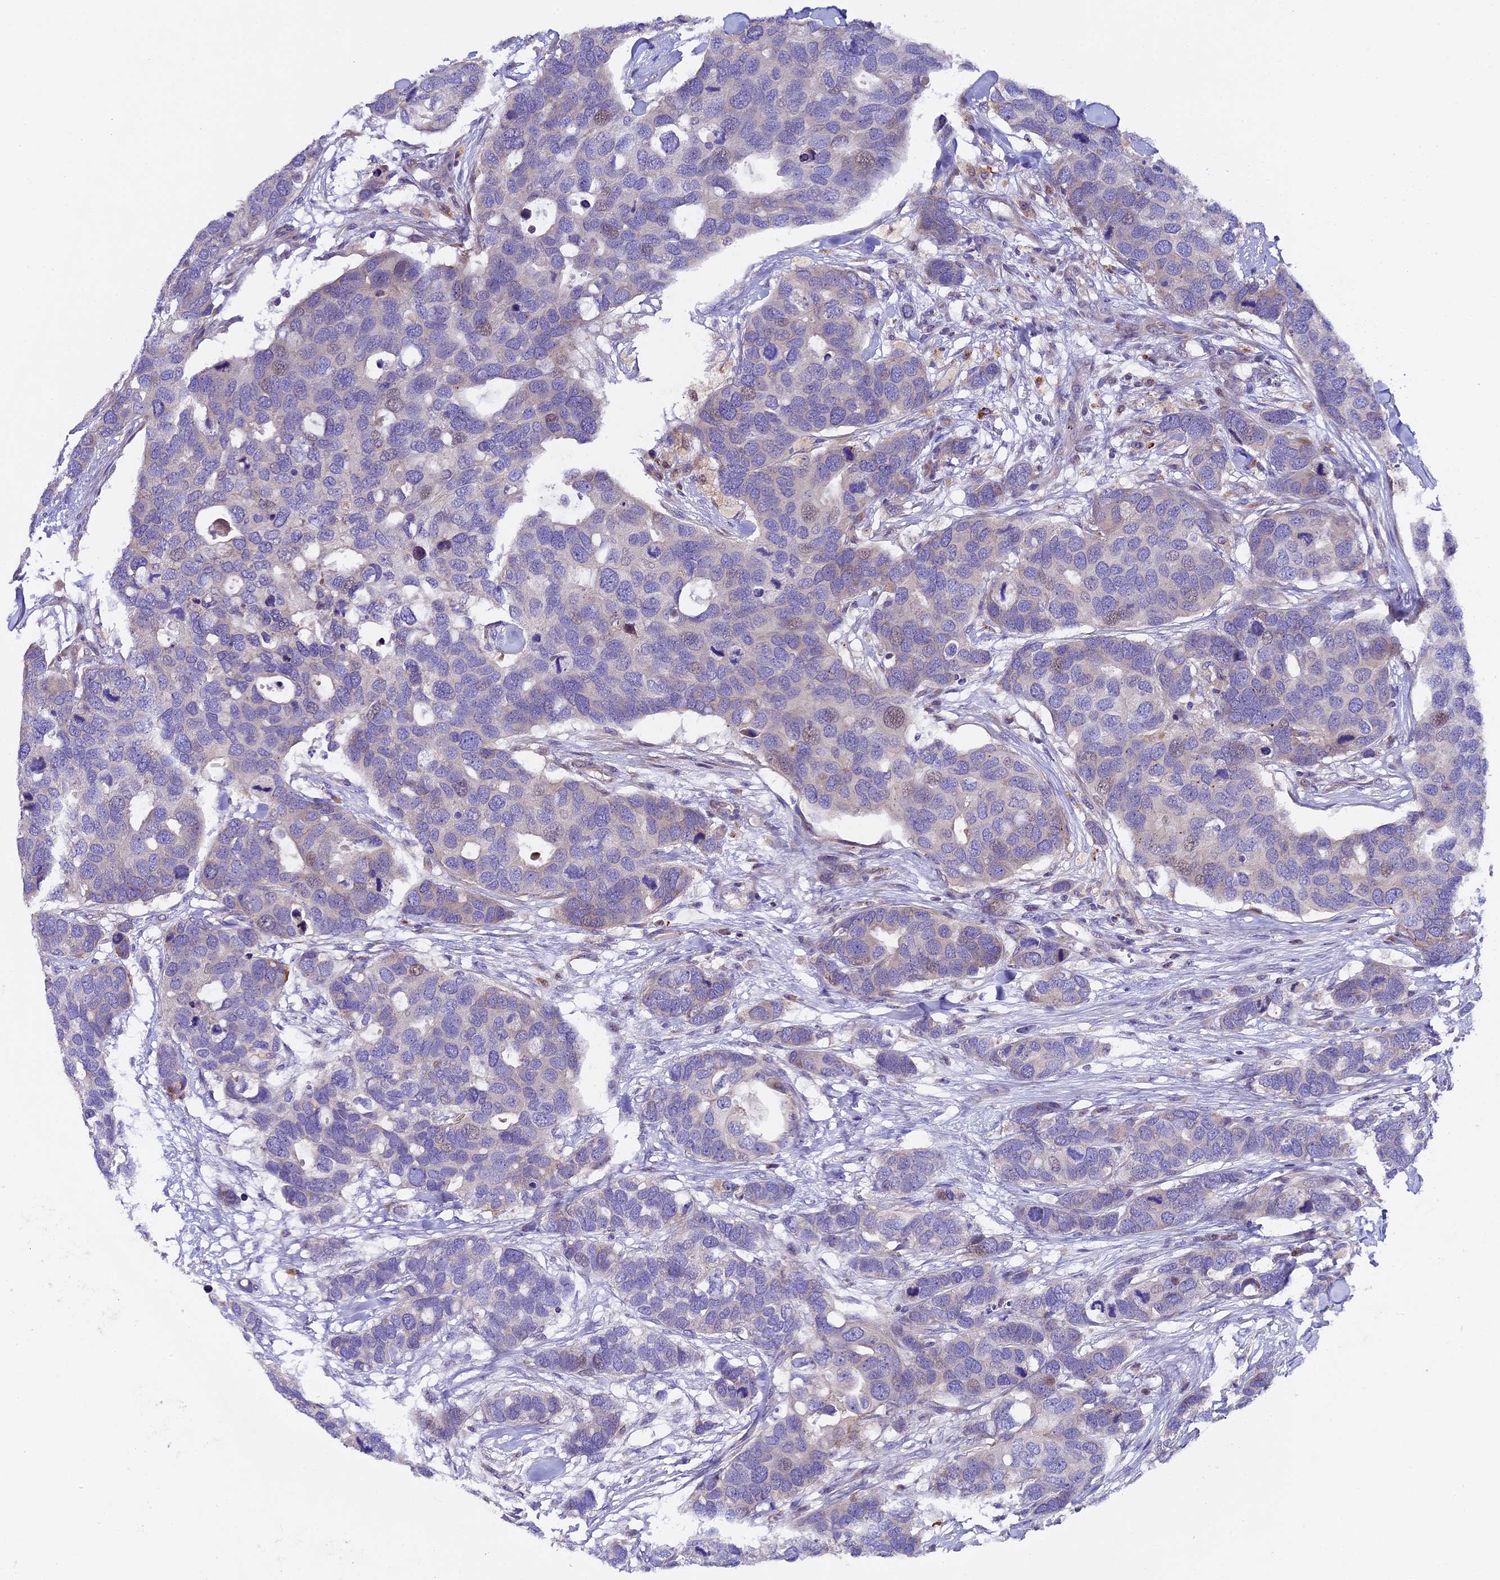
{"staining": {"intensity": "negative", "quantity": "none", "location": "none"}, "tissue": "breast cancer", "cell_type": "Tumor cells", "image_type": "cancer", "snomed": [{"axis": "morphology", "description": "Duct carcinoma"}, {"axis": "topography", "description": "Breast"}], "caption": "IHC image of intraductal carcinoma (breast) stained for a protein (brown), which exhibits no positivity in tumor cells. The staining was performed using DAB (3,3'-diaminobenzidine) to visualize the protein expression in brown, while the nuclei were stained in blue with hematoxylin (Magnification: 20x).", "gene": "PIGU", "patient": {"sex": "female", "age": 83}}